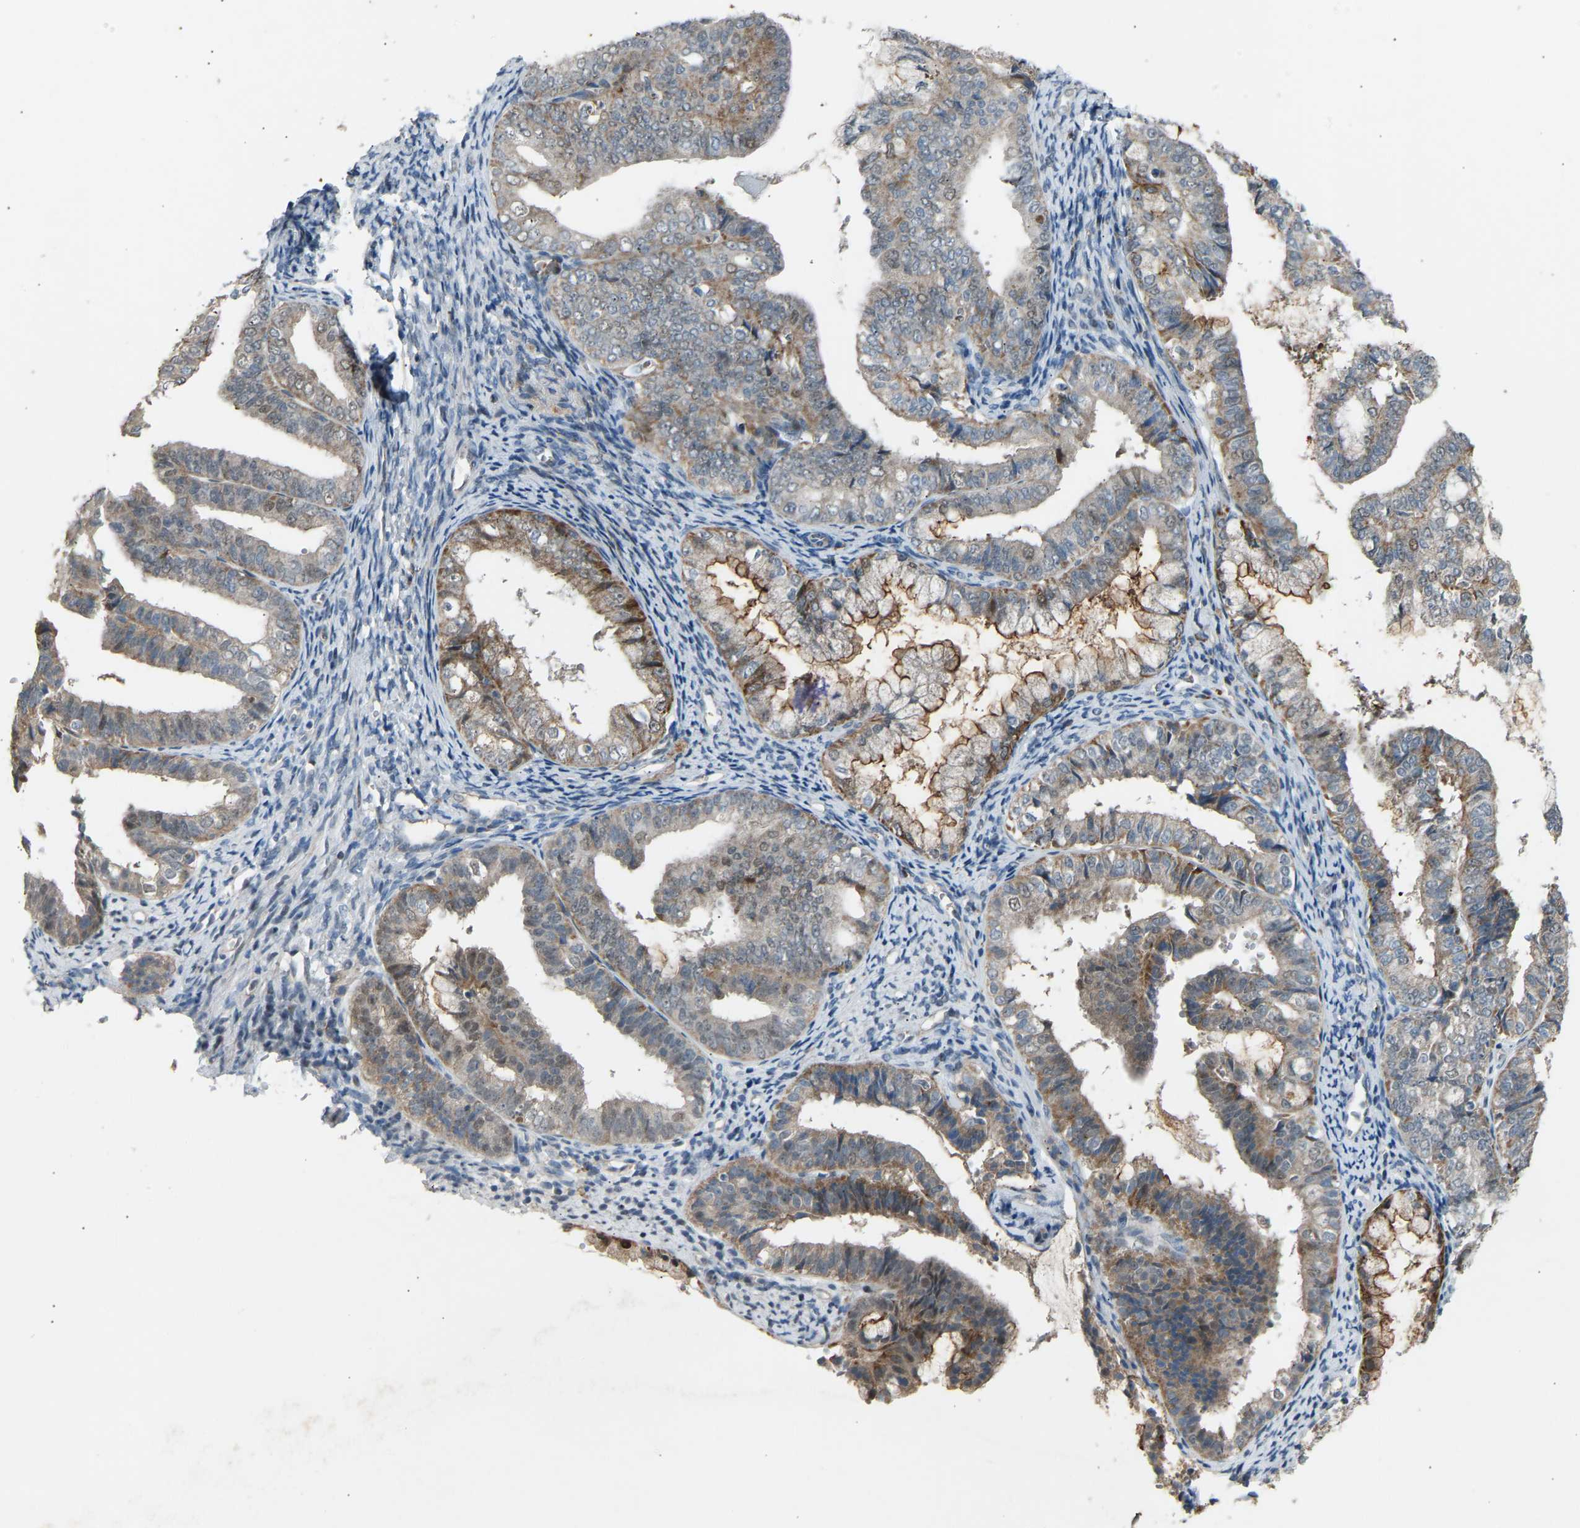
{"staining": {"intensity": "moderate", "quantity": "<25%", "location": "cytoplasmic/membranous"}, "tissue": "endometrial cancer", "cell_type": "Tumor cells", "image_type": "cancer", "snomed": [{"axis": "morphology", "description": "Adenocarcinoma, NOS"}, {"axis": "topography", "description": "Endometrium"}], "caption": "Brown immunohistochemical staining in endometrial cancer (adenocarcinoma) demonstrates moderate cytoplasmic/membranous expression in approximately <25% of tumor cells.", "gene": "VPS41", "patient": {"sex": "female", "age": 63}}